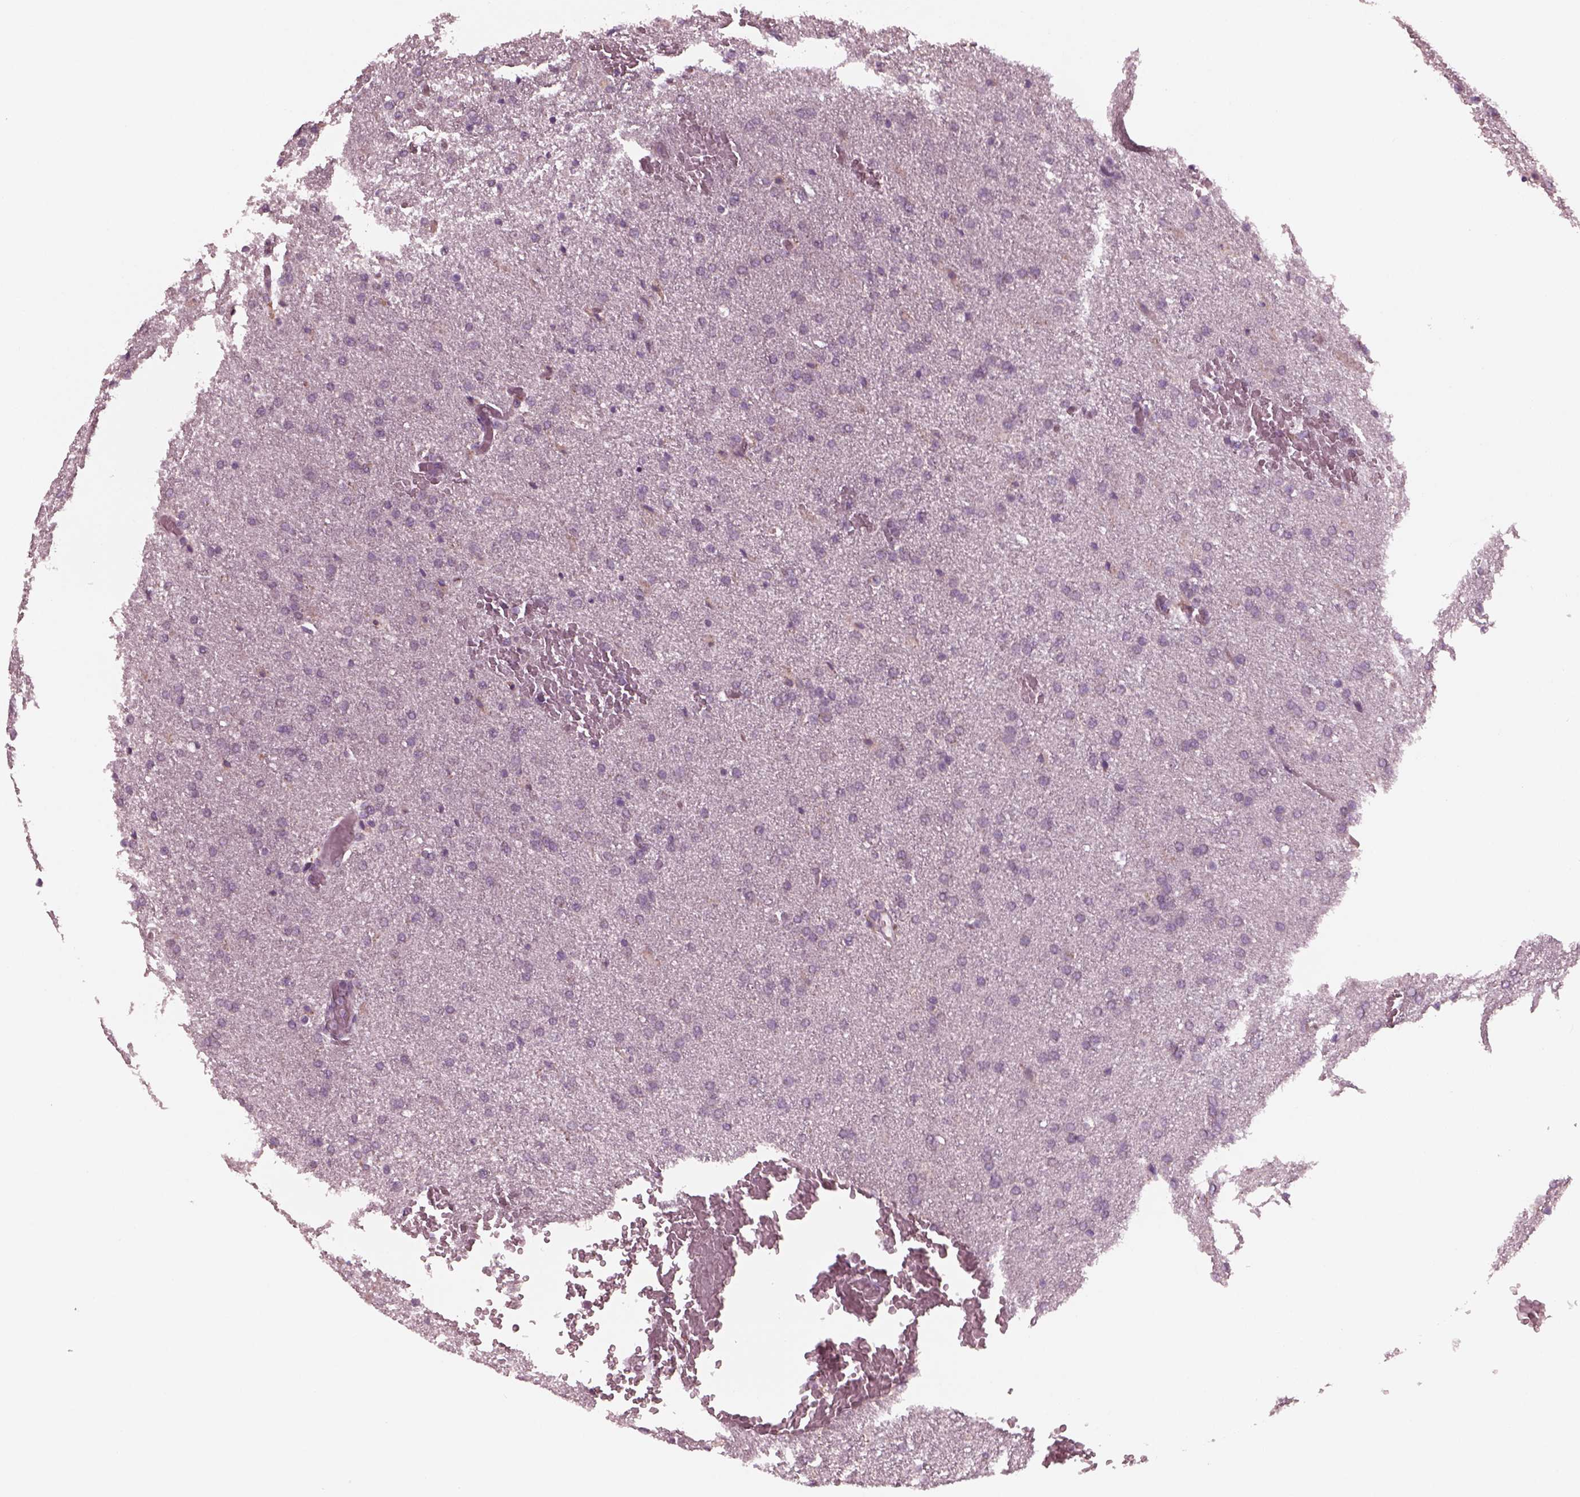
{"staining": {"intensity": "negative", "quantity": "none", "location": "none"}, "tissue": "glioma", "cell_type": "Tumor cells", "image_type": "cancer", "snomed": [{"axis": "morphology", "description": "Glioma, malignant, High grade"}, {"axis": "topography", "description": "Brain"}], "caption": "The immunohistochemistry (IHC) histopathology image has no significant positivity in tumor cells of malignant glioma (high-grade) tissue.", "gene": "CELSR3", "patient": {"sex": "male", "age": 68}}